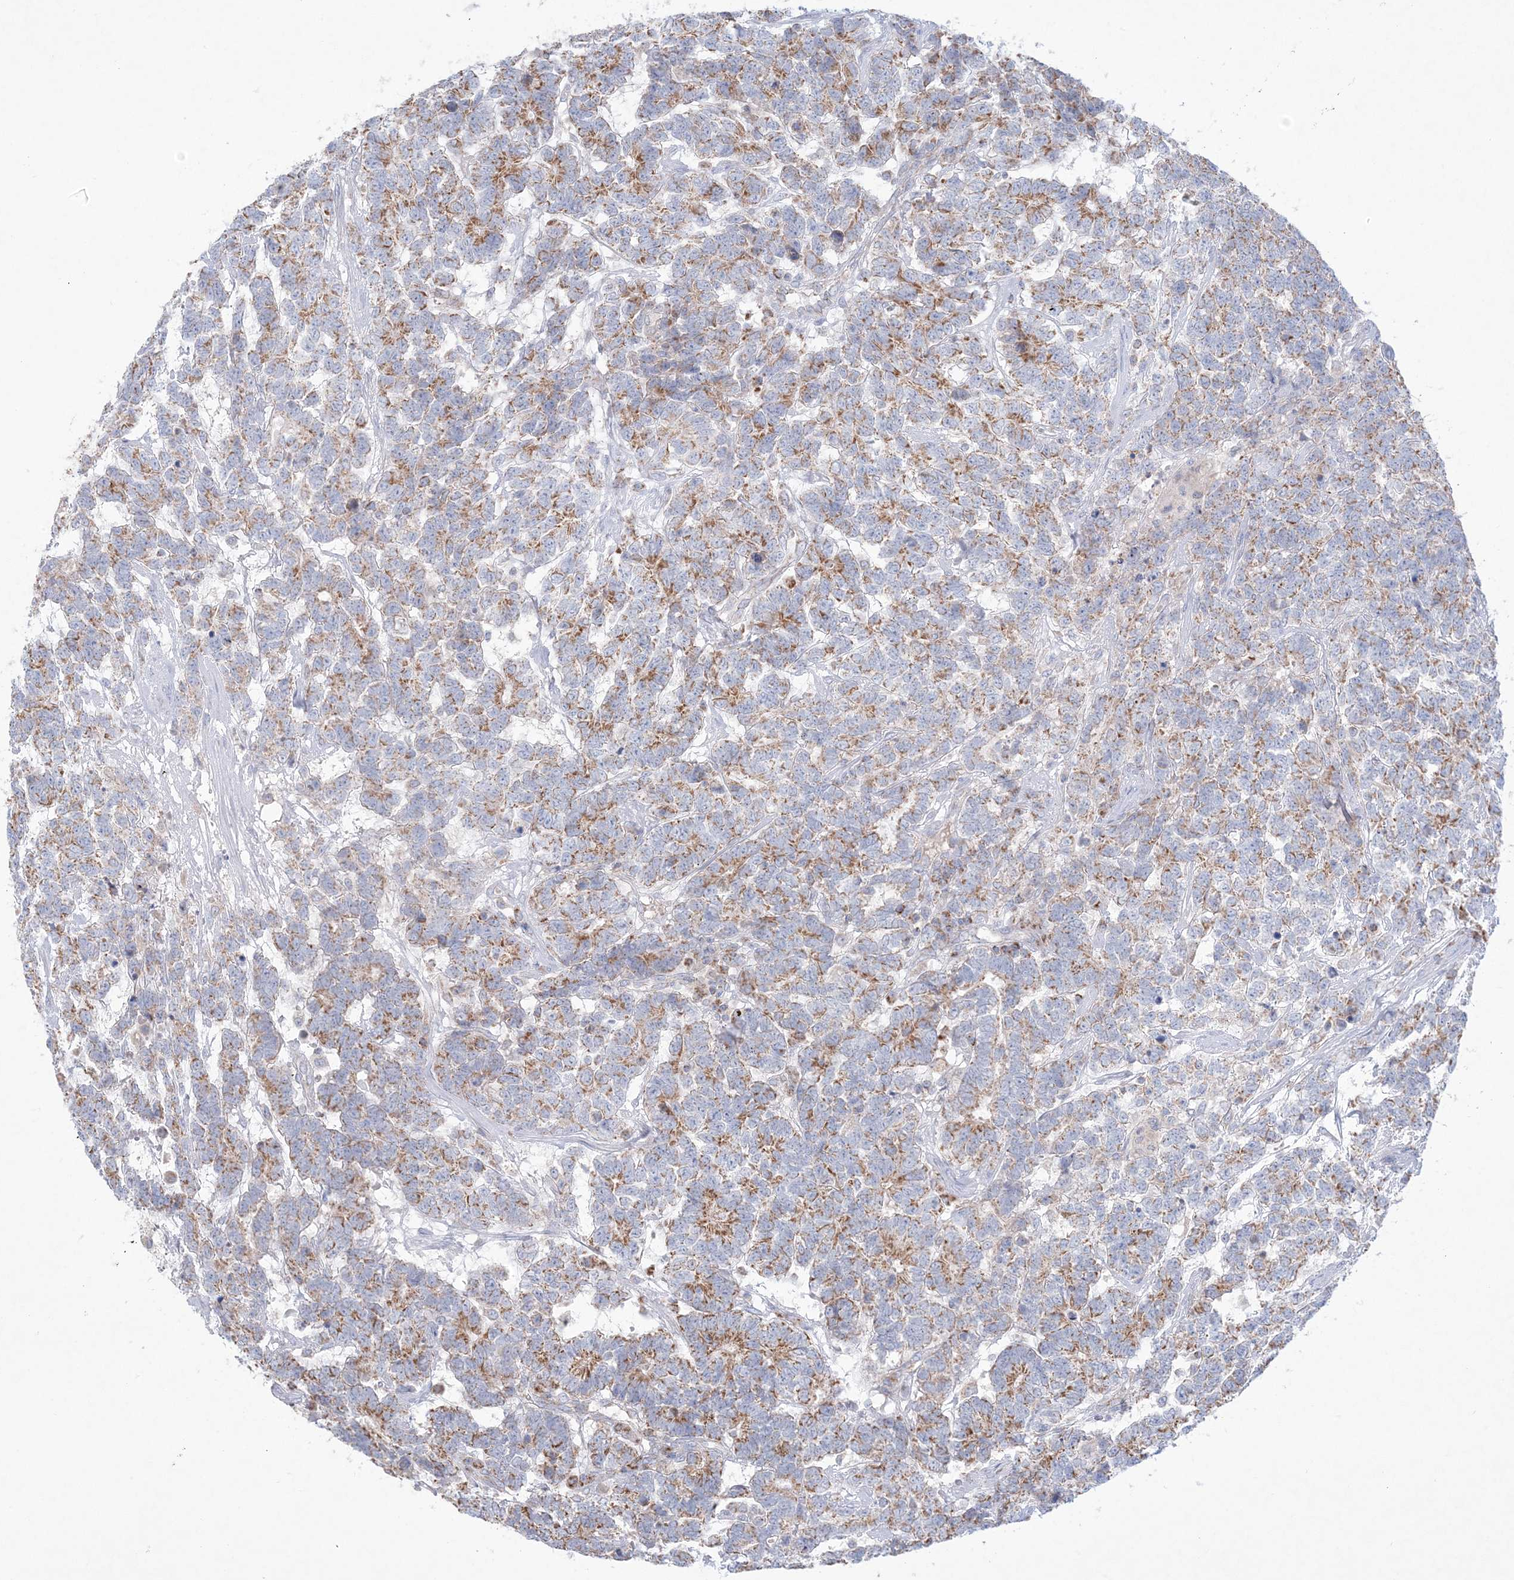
{"staining": {"intensity": "moderate", "quantity": ">75%", "location": "cytoplasmic/membranous"}, "tissue": "testis cancer", "cell_type": "Tumor cells", "image_type": "cancer", "snomed": [{"axis": "morphology", "description": "Carcinoma, Embryonal, NOS"}, {"axis": "topography", "description": "Testis"}], "caption": "The immunohistochemical stain shows moderate cytoplasmic/membranous expression in tumor cells of testis cancer (embryonal carcinoma) tissue.", "gene": "KCTD6", "patient": {"sex": "male", "age": 26}}